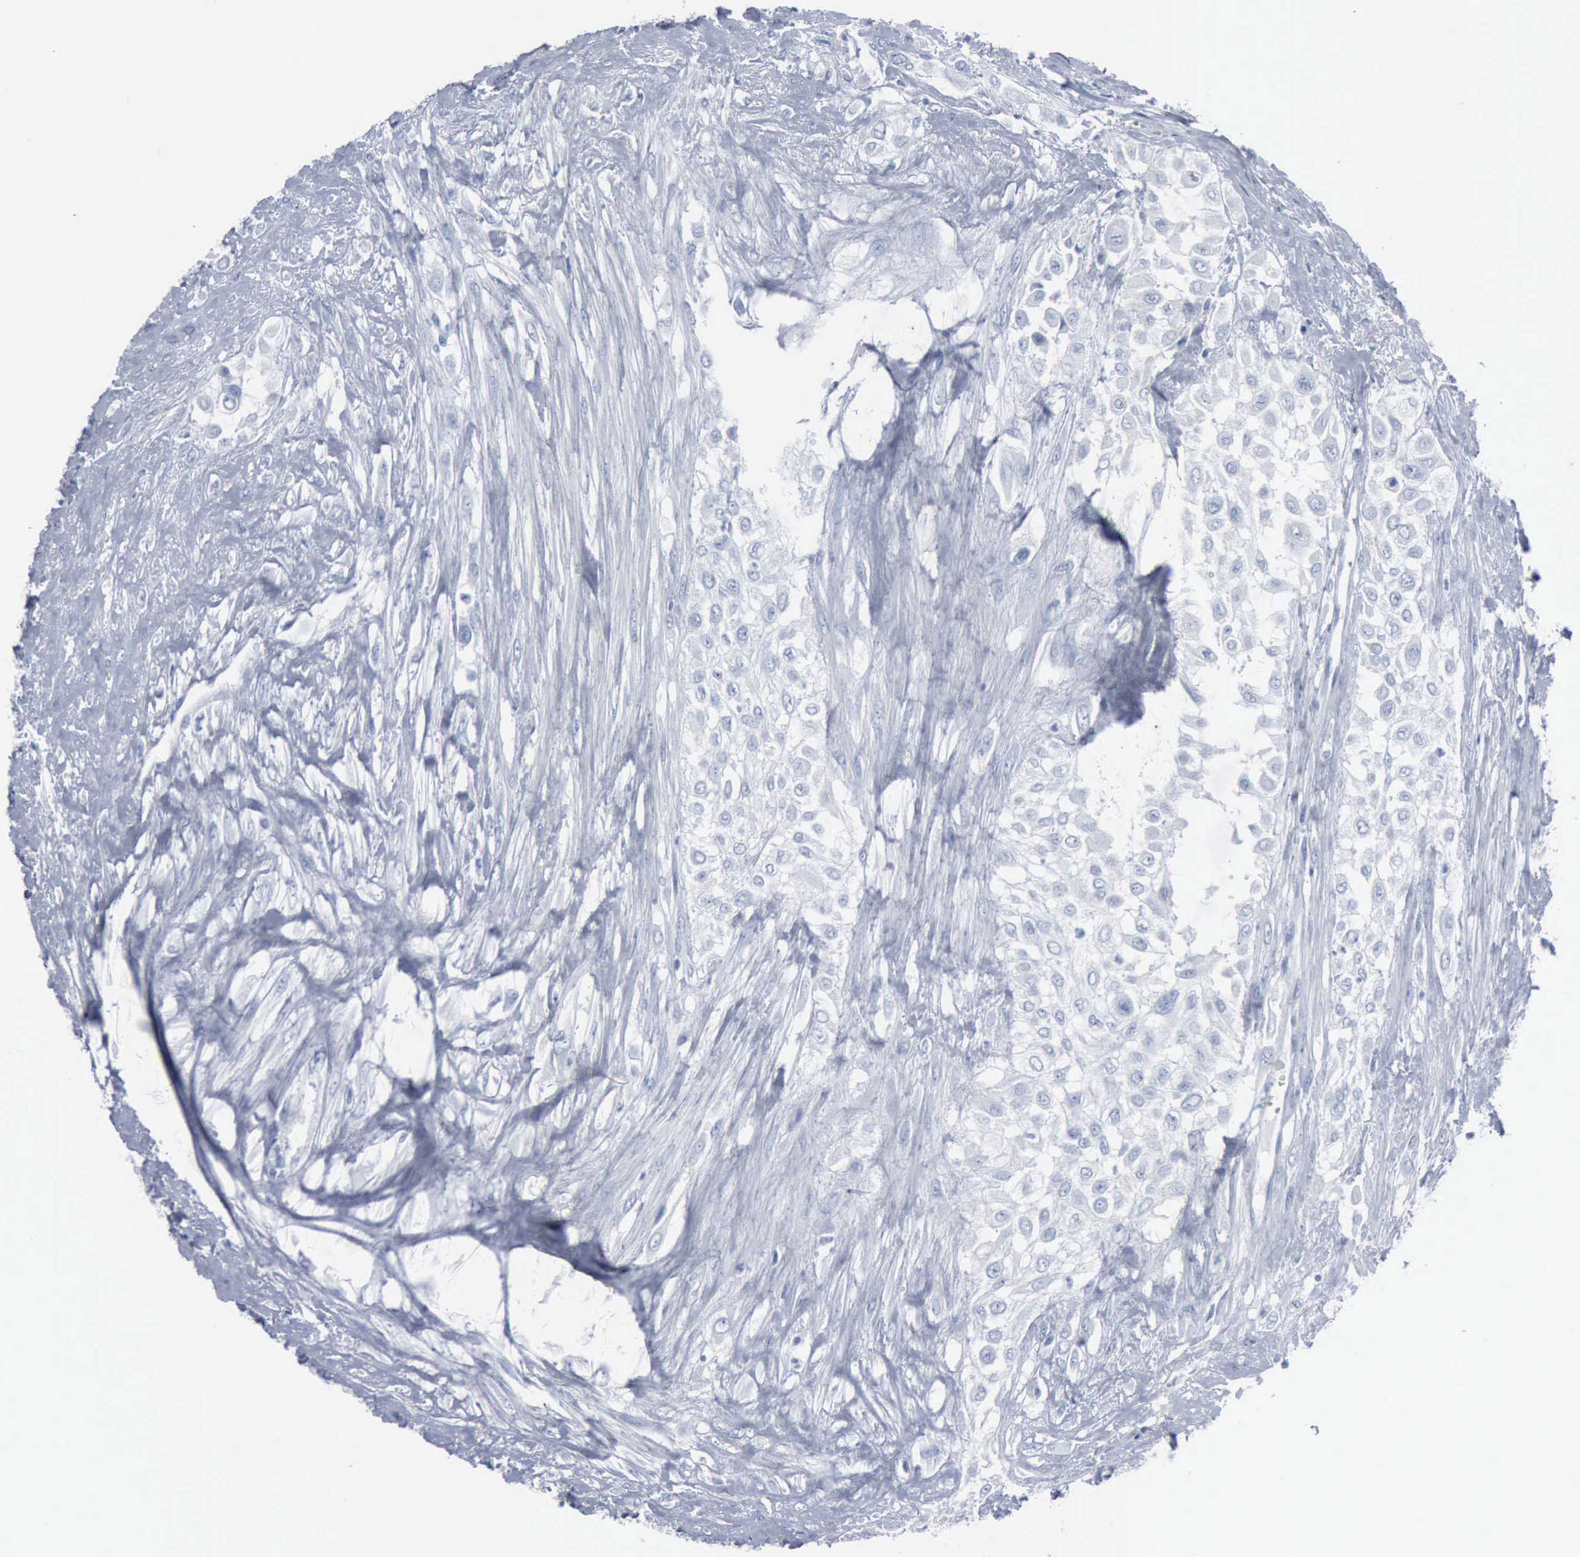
{"staining": {"intensity": "negative", "quantity": "none", "location": "none"}, "tissue": "urothelial cancer", "cell_type": "Tumor cells", "image_type": "cancer", "snomed": [{"axis": "morphology", "description": "Urothelial carcinoma, High grade"}, {"axis": "topography", "description": "Urinary bladder"}], "caption": "This is an immunohistochemistry (IHC) micrograph of human urothelial carcinoma (high-grade). There is no positivity in tumor cells.", "gene": "DMD", "patient": {"sex": "male", "age": 57}}